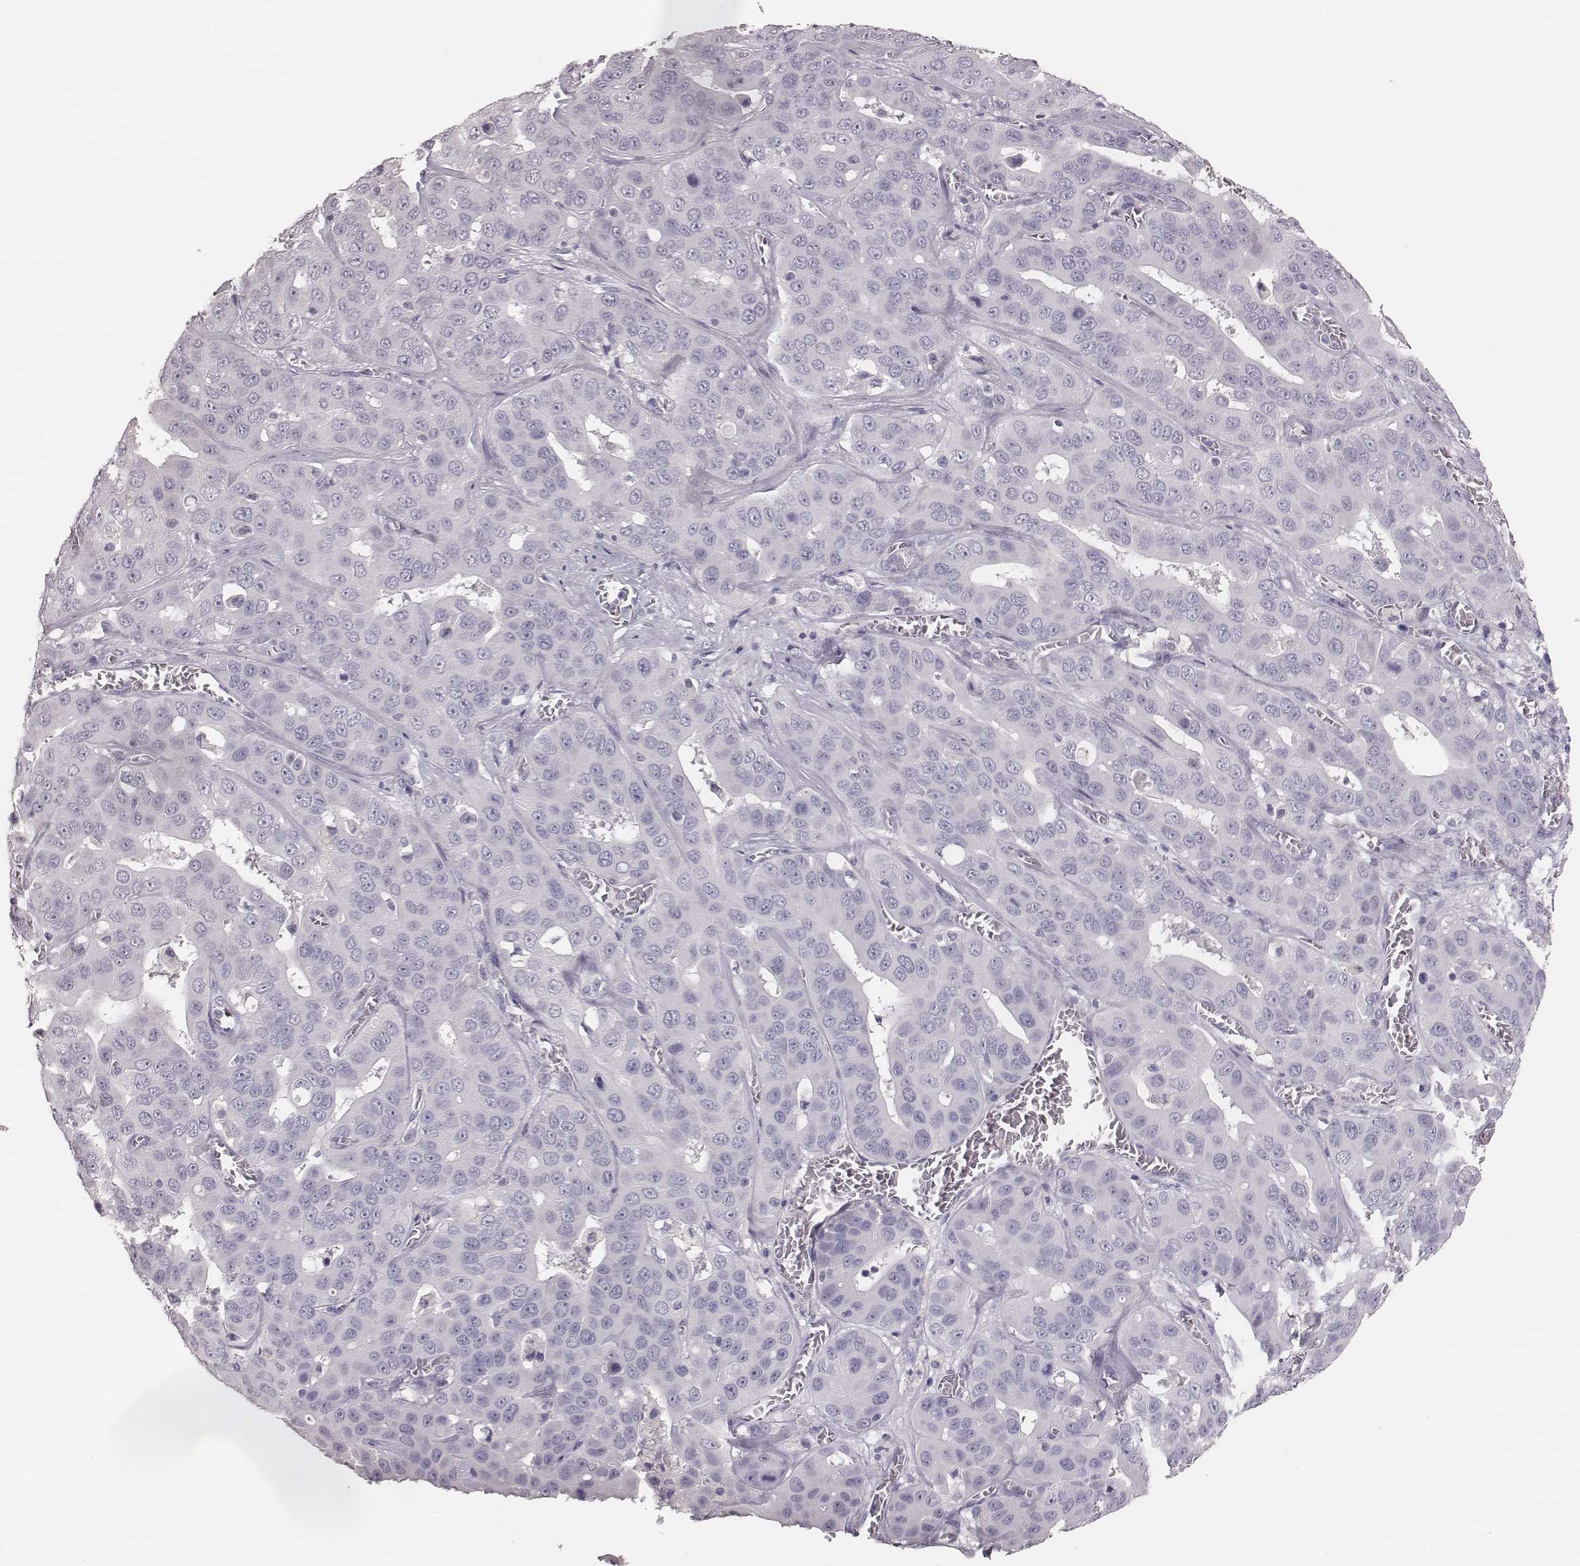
{"staining": {"intensity": "negative", "quantity": "none", "location": "none"}, "tissue": "liver cancer", "cell_type": "Tumor cells", "image_type": "cancer", "snomed": [{"axis": "morphology", "description": "Cholangiocarcinoma"}, {"axis": "topography", "description": "Liver"}], "caption": "Tumor cells show no significant protein expression in liver cholangiocarcinoma.", "gene": "MYH6", "patient": {"sex": "female", "age": 52}}